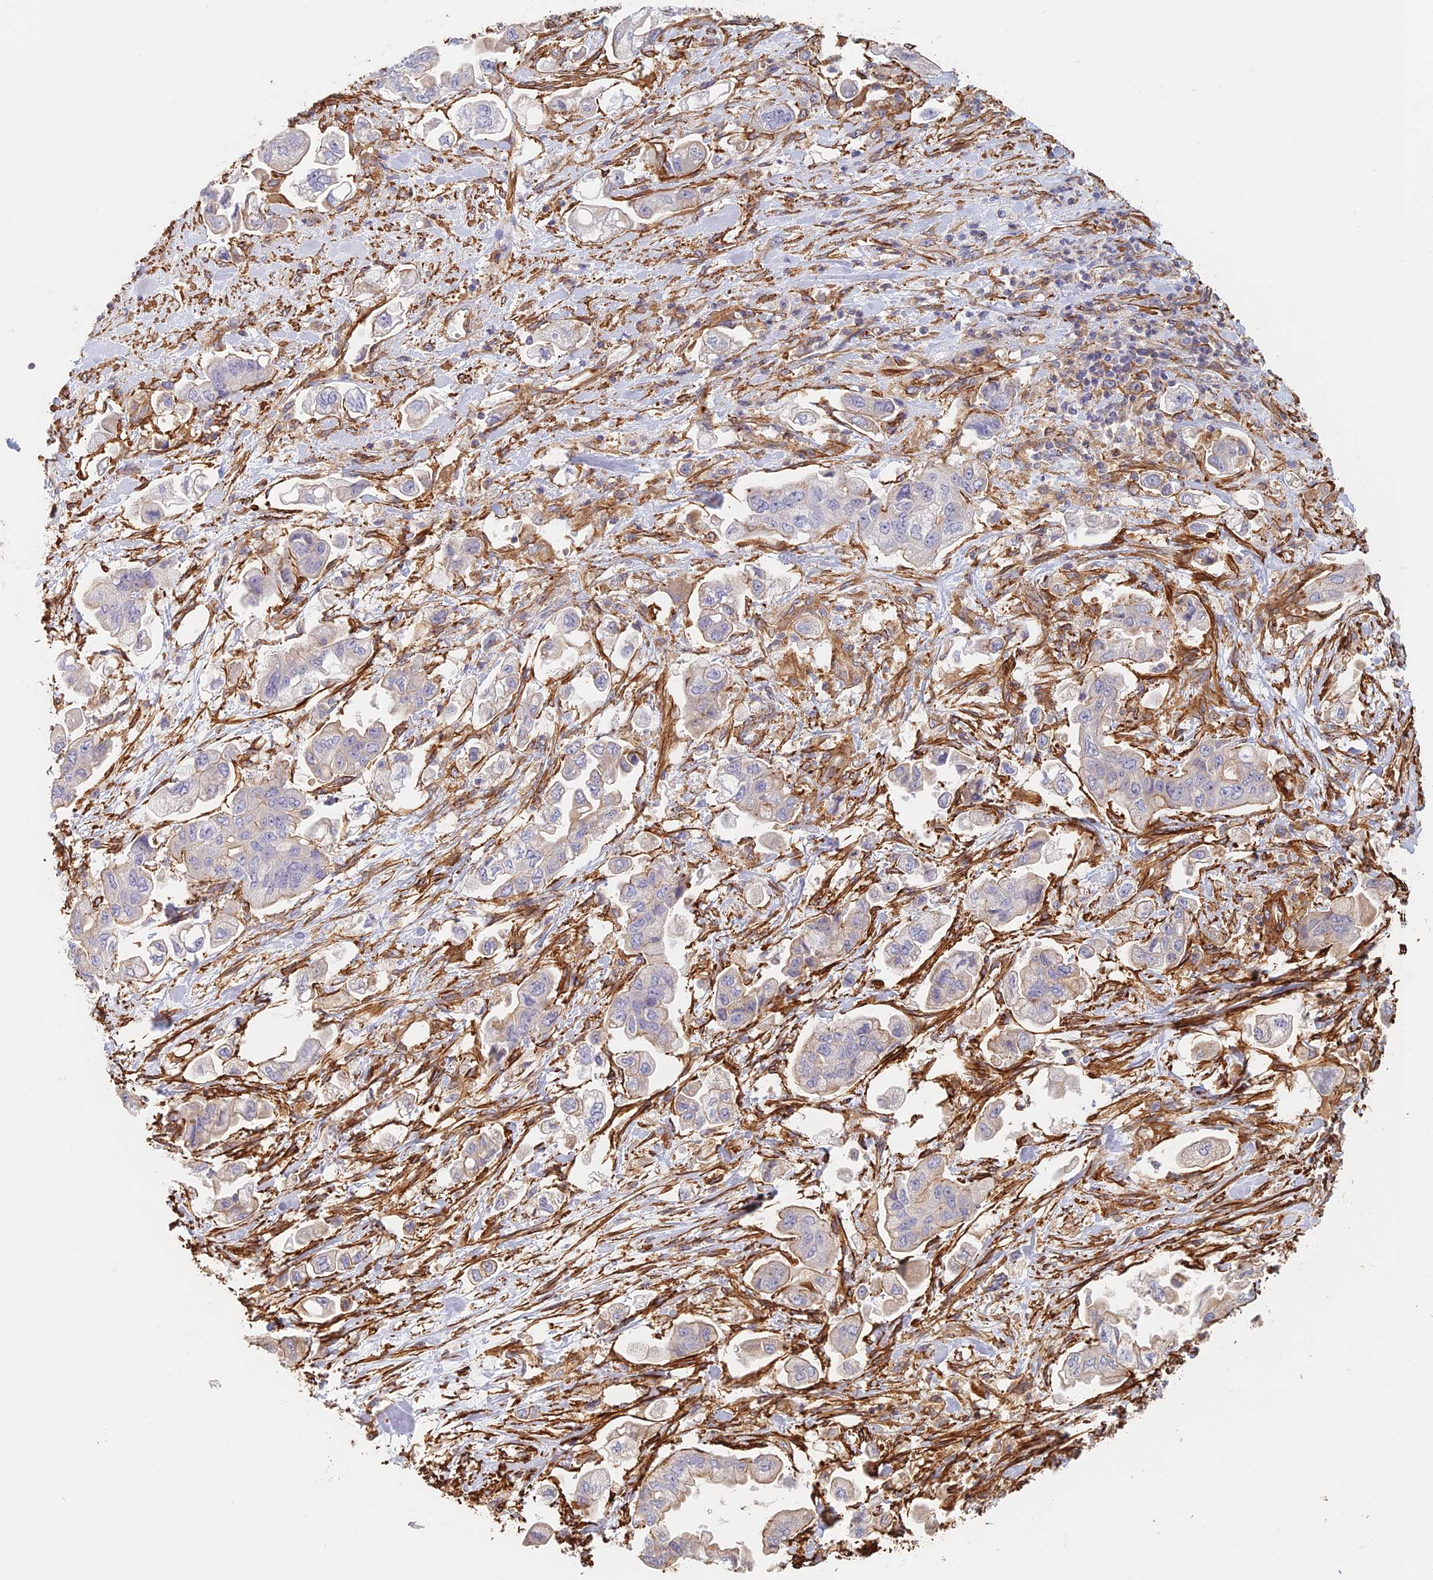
{"staining": {"intensity": "weak", "quantity": "<25%", "location": "cytoplasmic/membranous"}, "tissue": "stomach cancer", "cell_type": "Tumor cells", "image_type": "cancer", "snomed": [{"axis": "morphology", "description": "Adenocarcinoma, NOS"}, {"axis": "topography", "description": "Stomach"}], "caption": "The micrograph displays no staining of tumor cells in stomach adenocarcinoma. The staining is performed using DAB (3,3'-diaminobenzidine) brown chromogen with nuclei counter-stained in using hematoxylin.", "gene": "PAK4", "patient": {"sex": "male", "age": 62}}